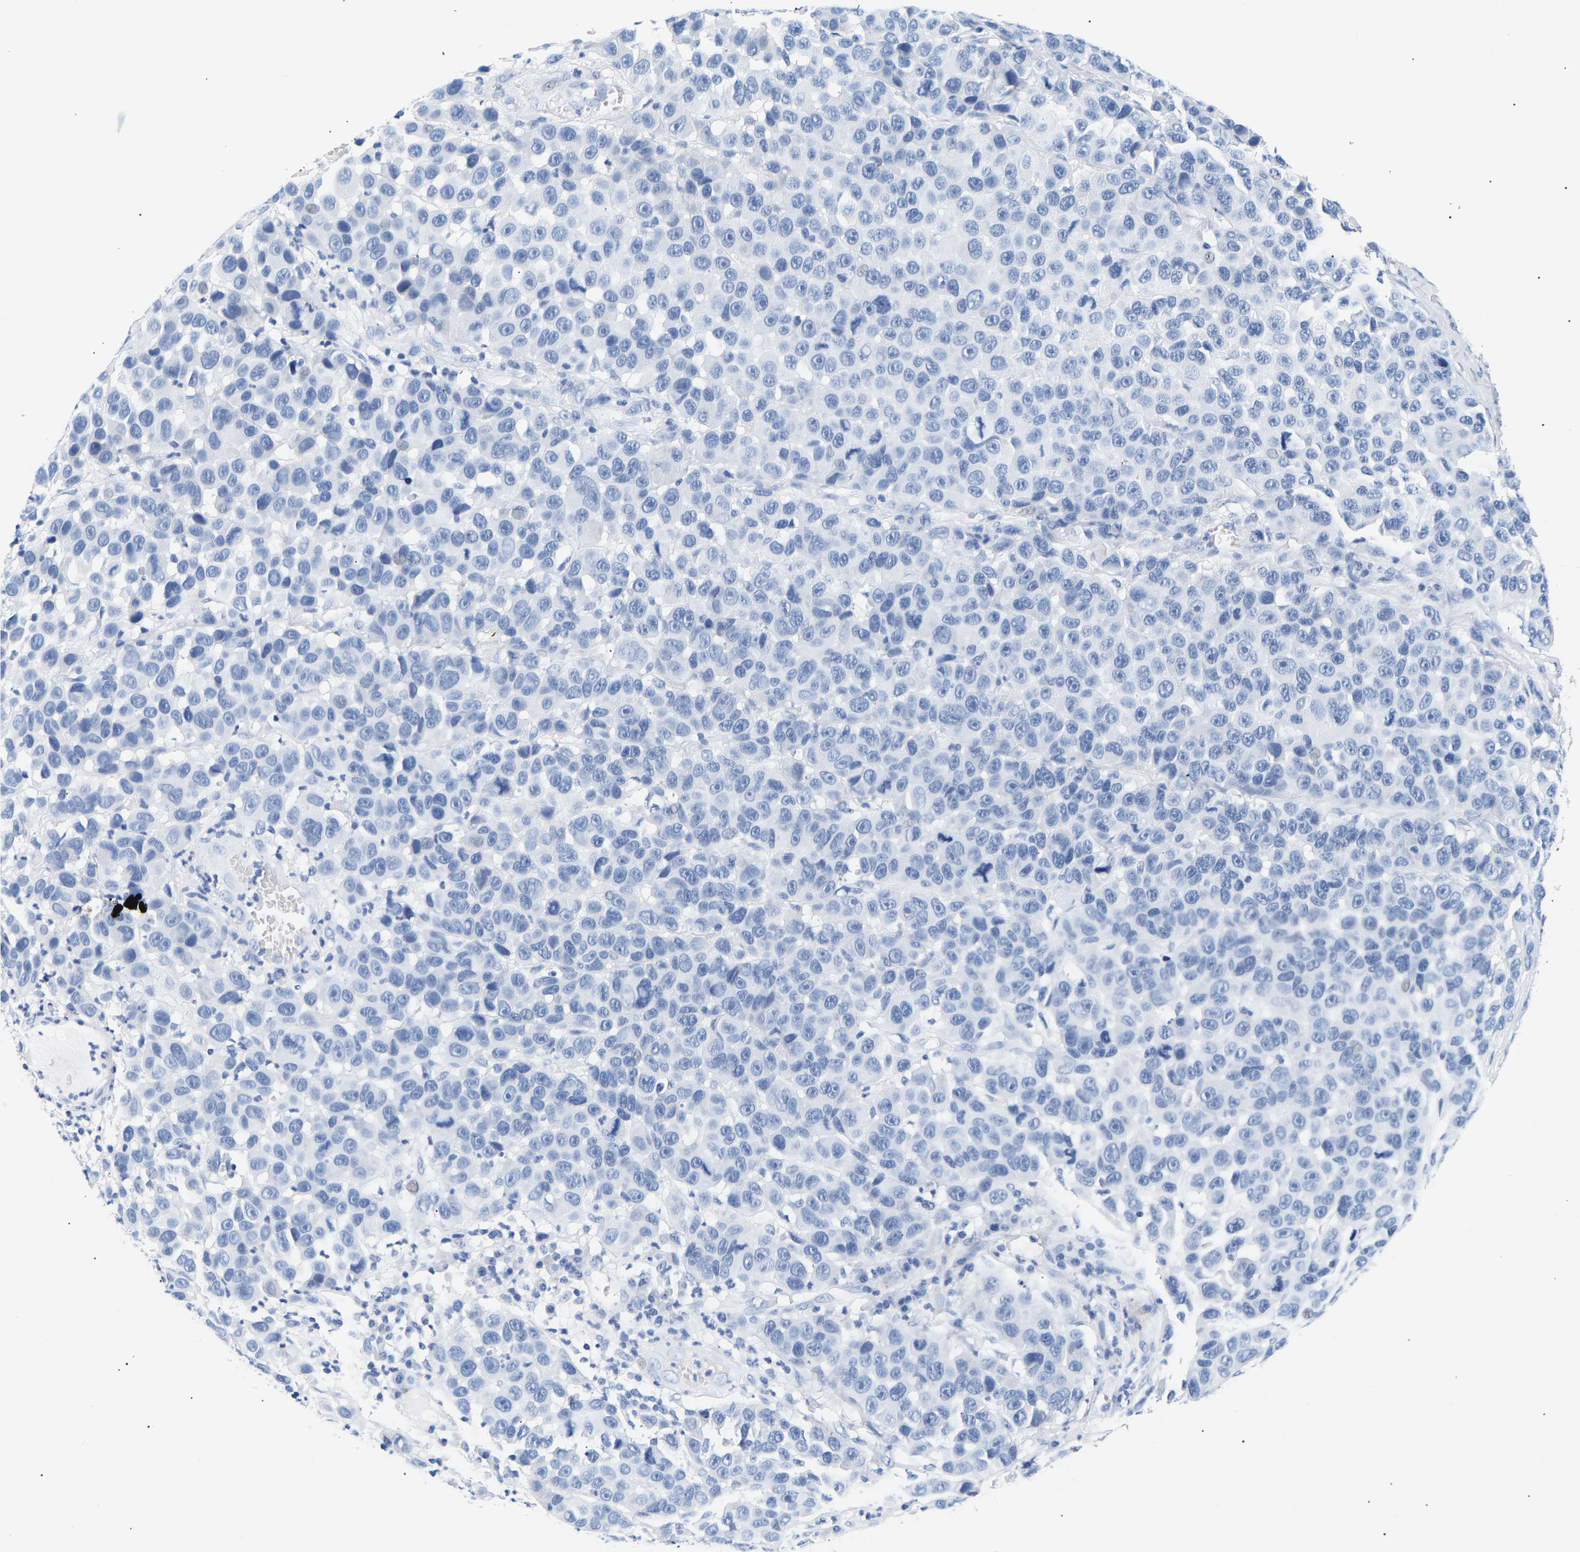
{"staining": {"intensity": "negative", "quantity": "none", "location": "none"}, "tissue": "melanoma", "cell_type": "Tumor cells", "image_type": "cancer", "snomed": [{"axis": "morphology", "description": "Malignant melanoma, NOS"}, {"axis": "topography", "description": "Skin"}], "caption": "The micrograph exhibits no staining of tumor cells in malignant melanoma.", "gene": "SPINK2", "patient": {"sex": "male", "age": 53}}